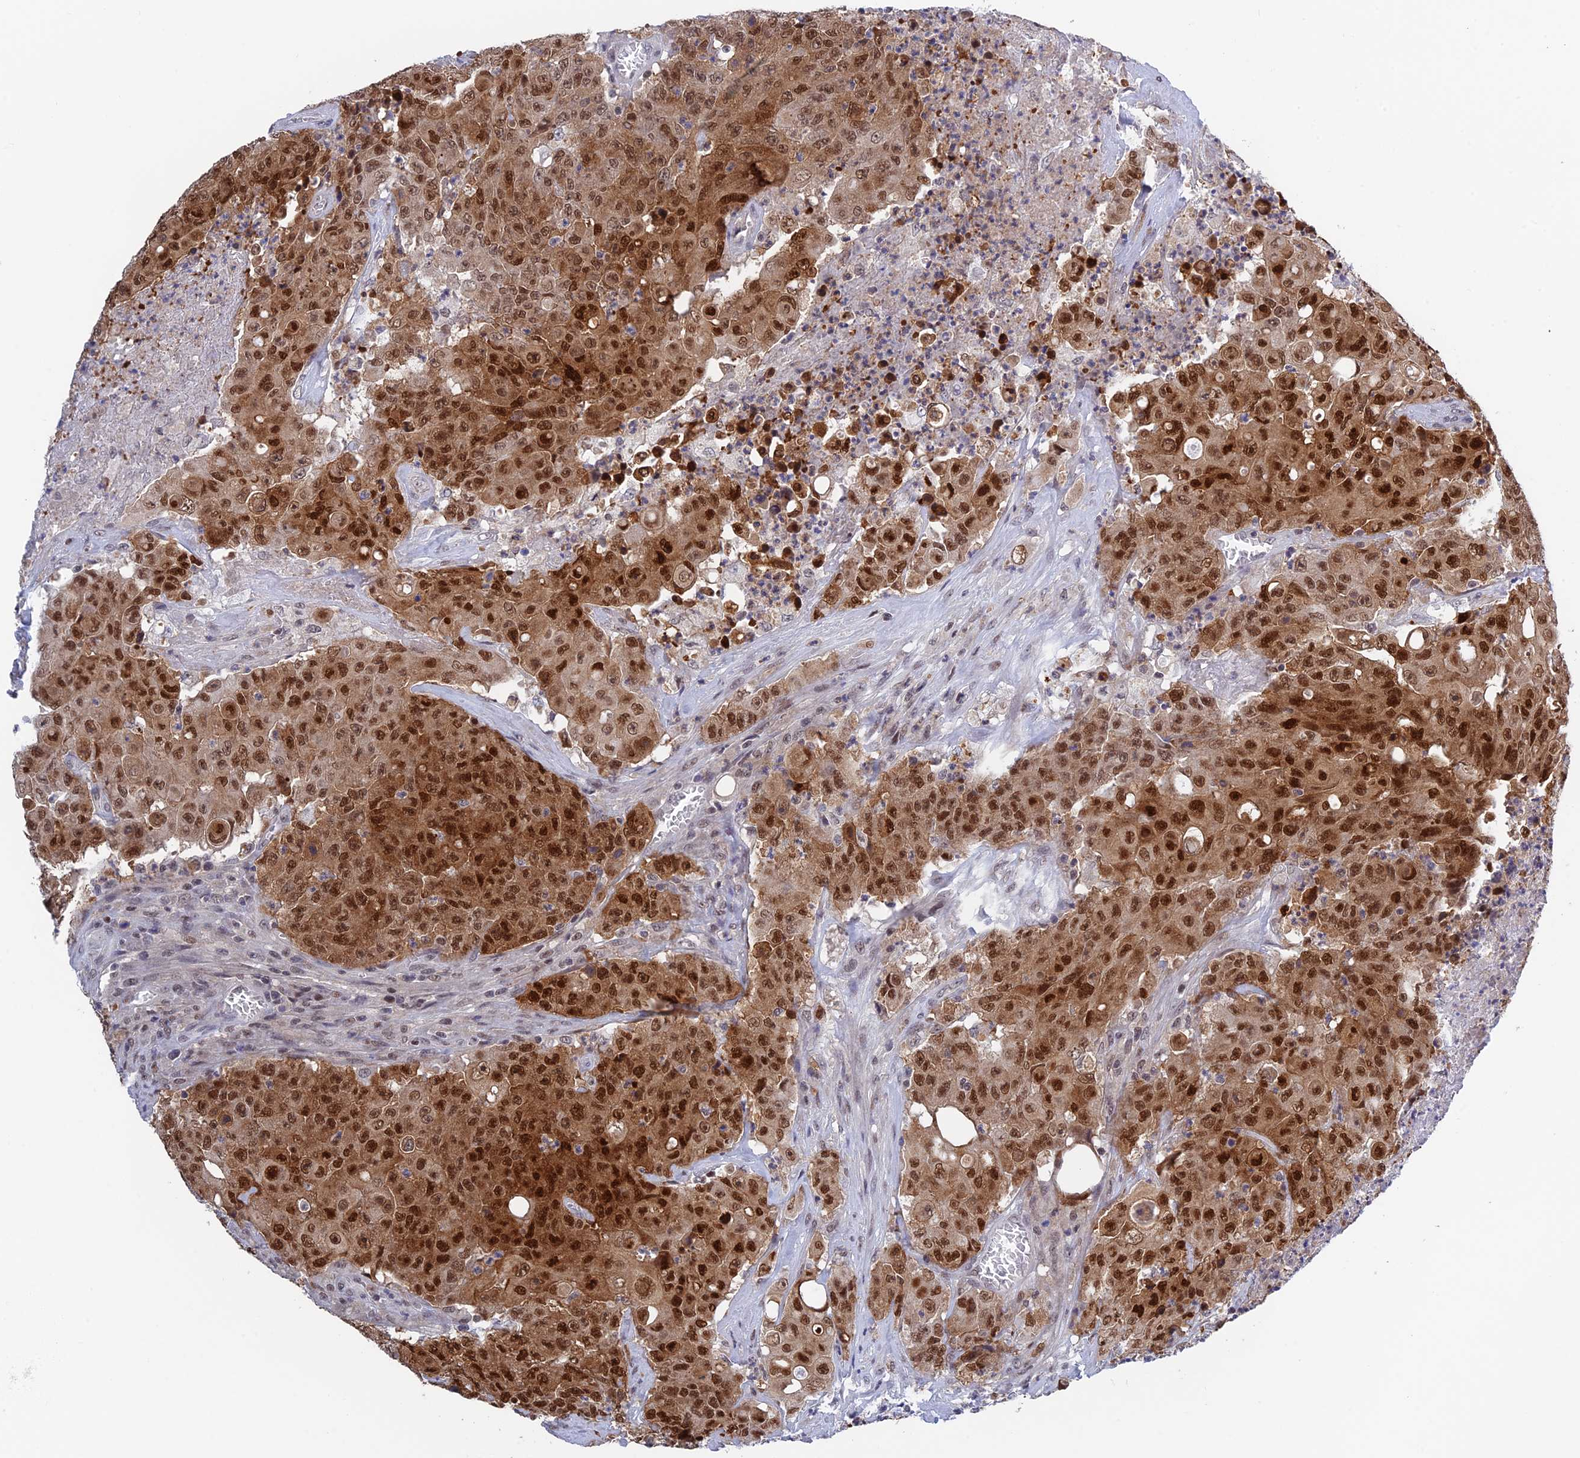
{"staining": {"intensity": "moderate", "quantity": ">75%", "location": "cytoplasmic/membranous,nuclear"}, "tissue": "colorectal cancer", "cell_type": "Tumor cells", "image_type": "cancer", "snomed": [{"axis": "morphology", "description": "Adenocarcinoma, NOS"}, {"axis": "topography", "description": "Colon"}], "caption": "This is a photomicrograph of immunohistochemistry staining of adenocarcinoma (colorectal), which shows moderate positivity in the cytoplasmic/membranous and nuclear of tumor cells.", "gene": "TCEA1", "patient": {"sex": "male", "age": 51}}